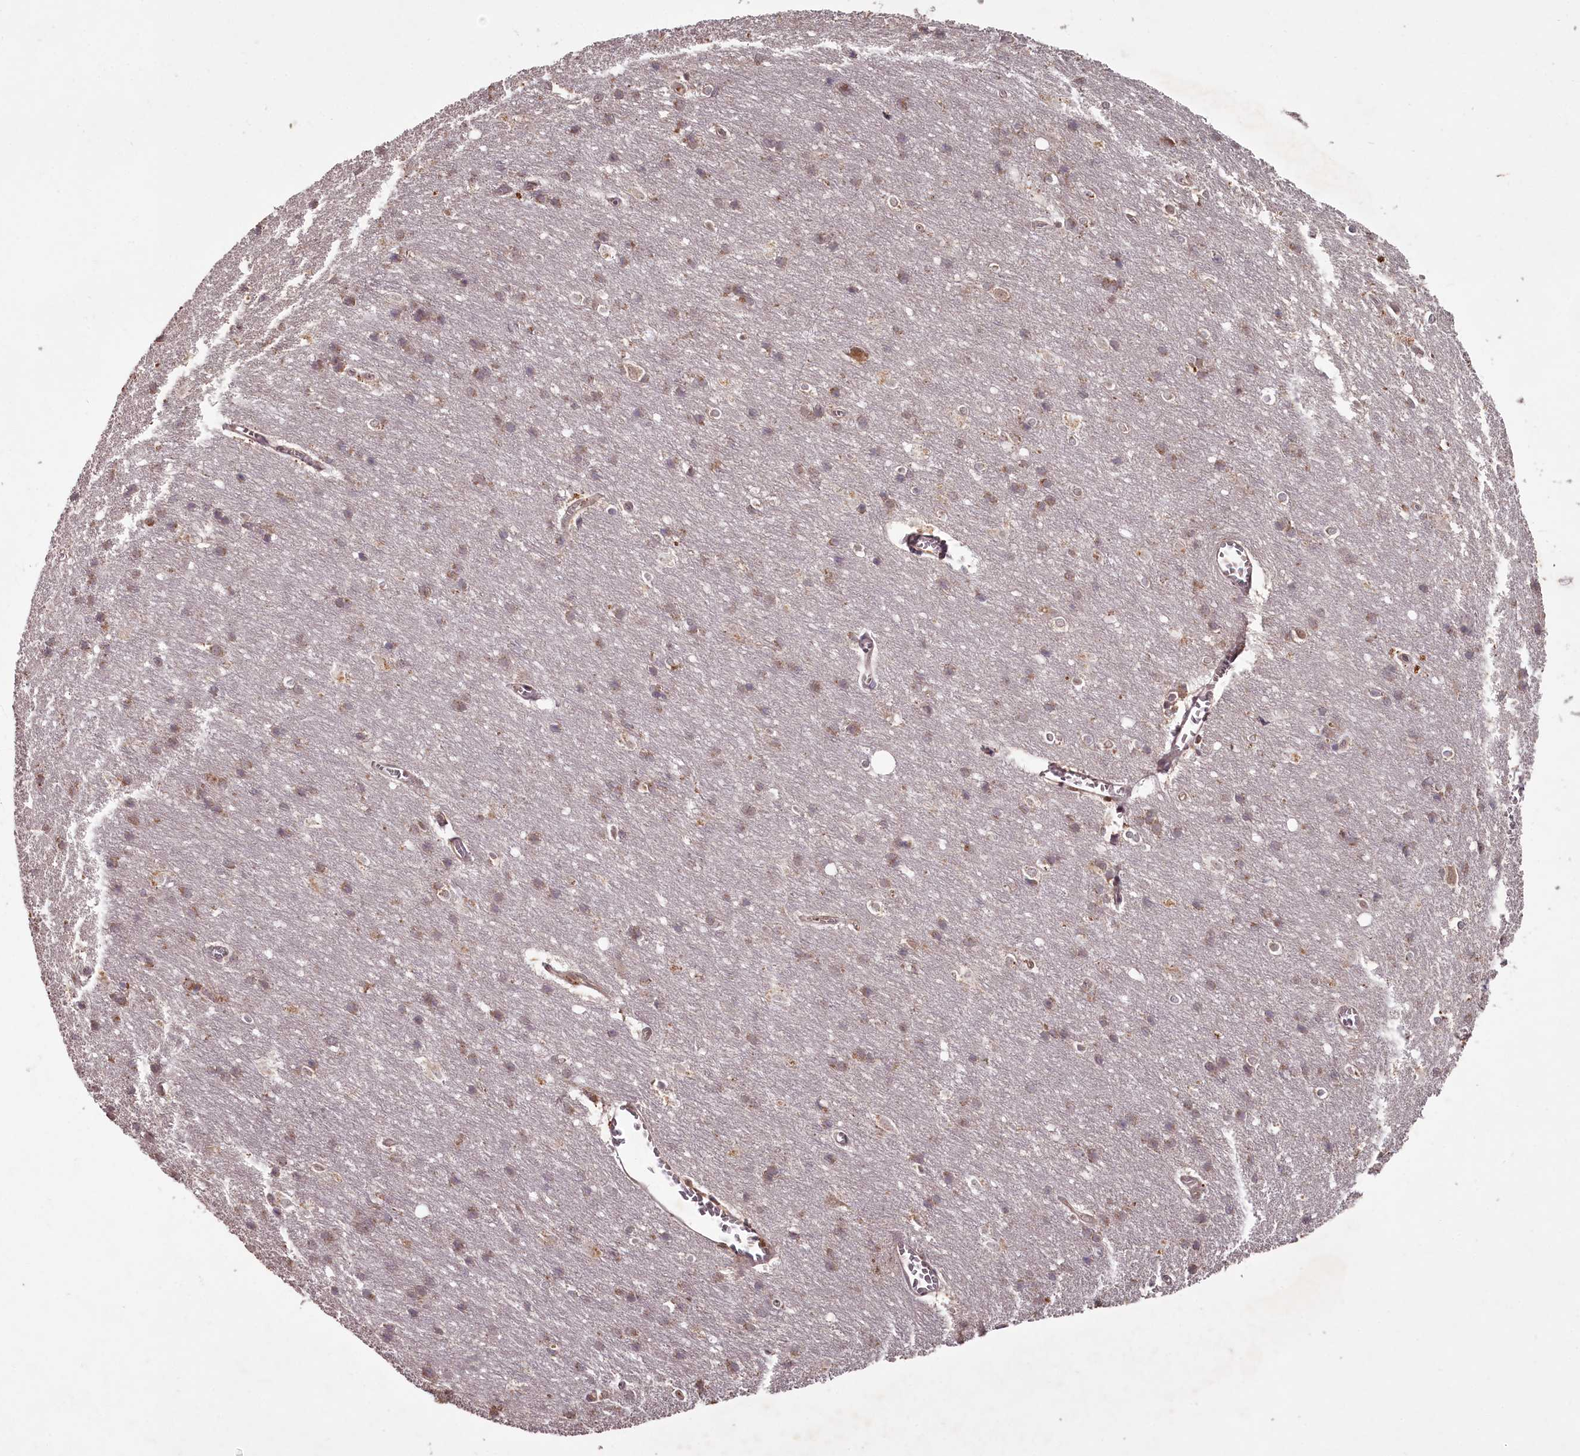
{"staining": {"intensity": "moderate", "quantity": ">75%", "location": "cytoplasmic/membranous"}, "tissue": "cerebral cortex", "cell_type": "Endothelial cells", "image_type": "normal", "snomed": [{"axis": "morphology", "description": "Normal tissue, NOS"}, {"axis": "topography", "description": "Cerebral cortex"}], "caption": "DAB (3,3'-diaminobenzidine) immunohistochemical staining of normal human cerebral cortex demonstrates moderate cytoplasmic/membranous protein expression in about >75% of endothelial cells.", "gene": "PCBP2", "patient": {"sex": "male", "age": 54}}